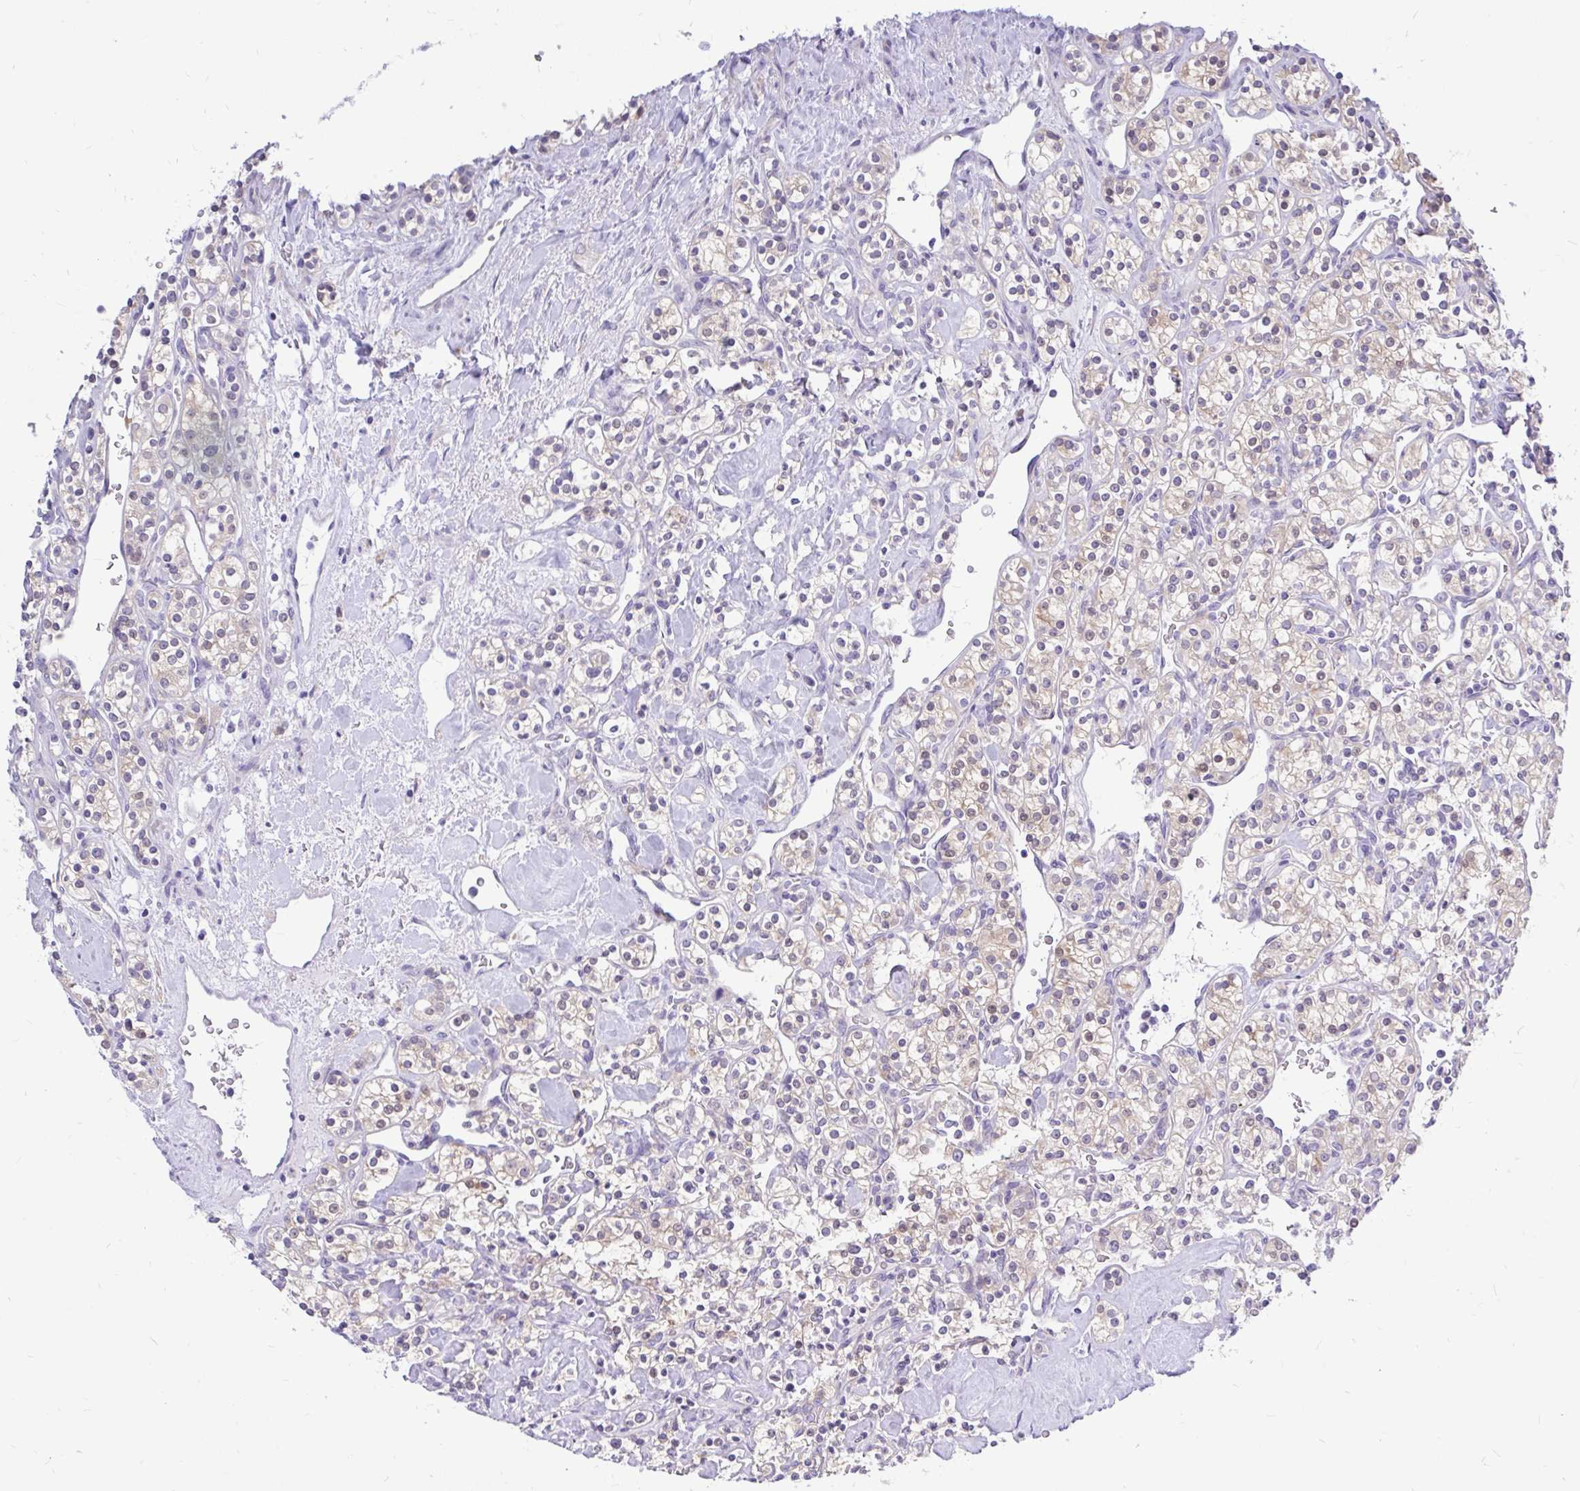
{"staining": {"intensity": "weak", "quantity": "<25%", "location": "cytoplasmic/membranous"}, "tissue": "renal cancer", "cell_type": "Tumor cells", "image_type": "cancer", "snomed": [{"axis": "morphology", "description": "Adenocarcinoma, NOS"}, {"axis": "topography", "description": "Kidney"}], "caption": "There is no significant expression in tumor cells of adenocarcinoma (renal).", "gene": "MAP1LC3A", "patient": {"sex": "male", "age": 77}}